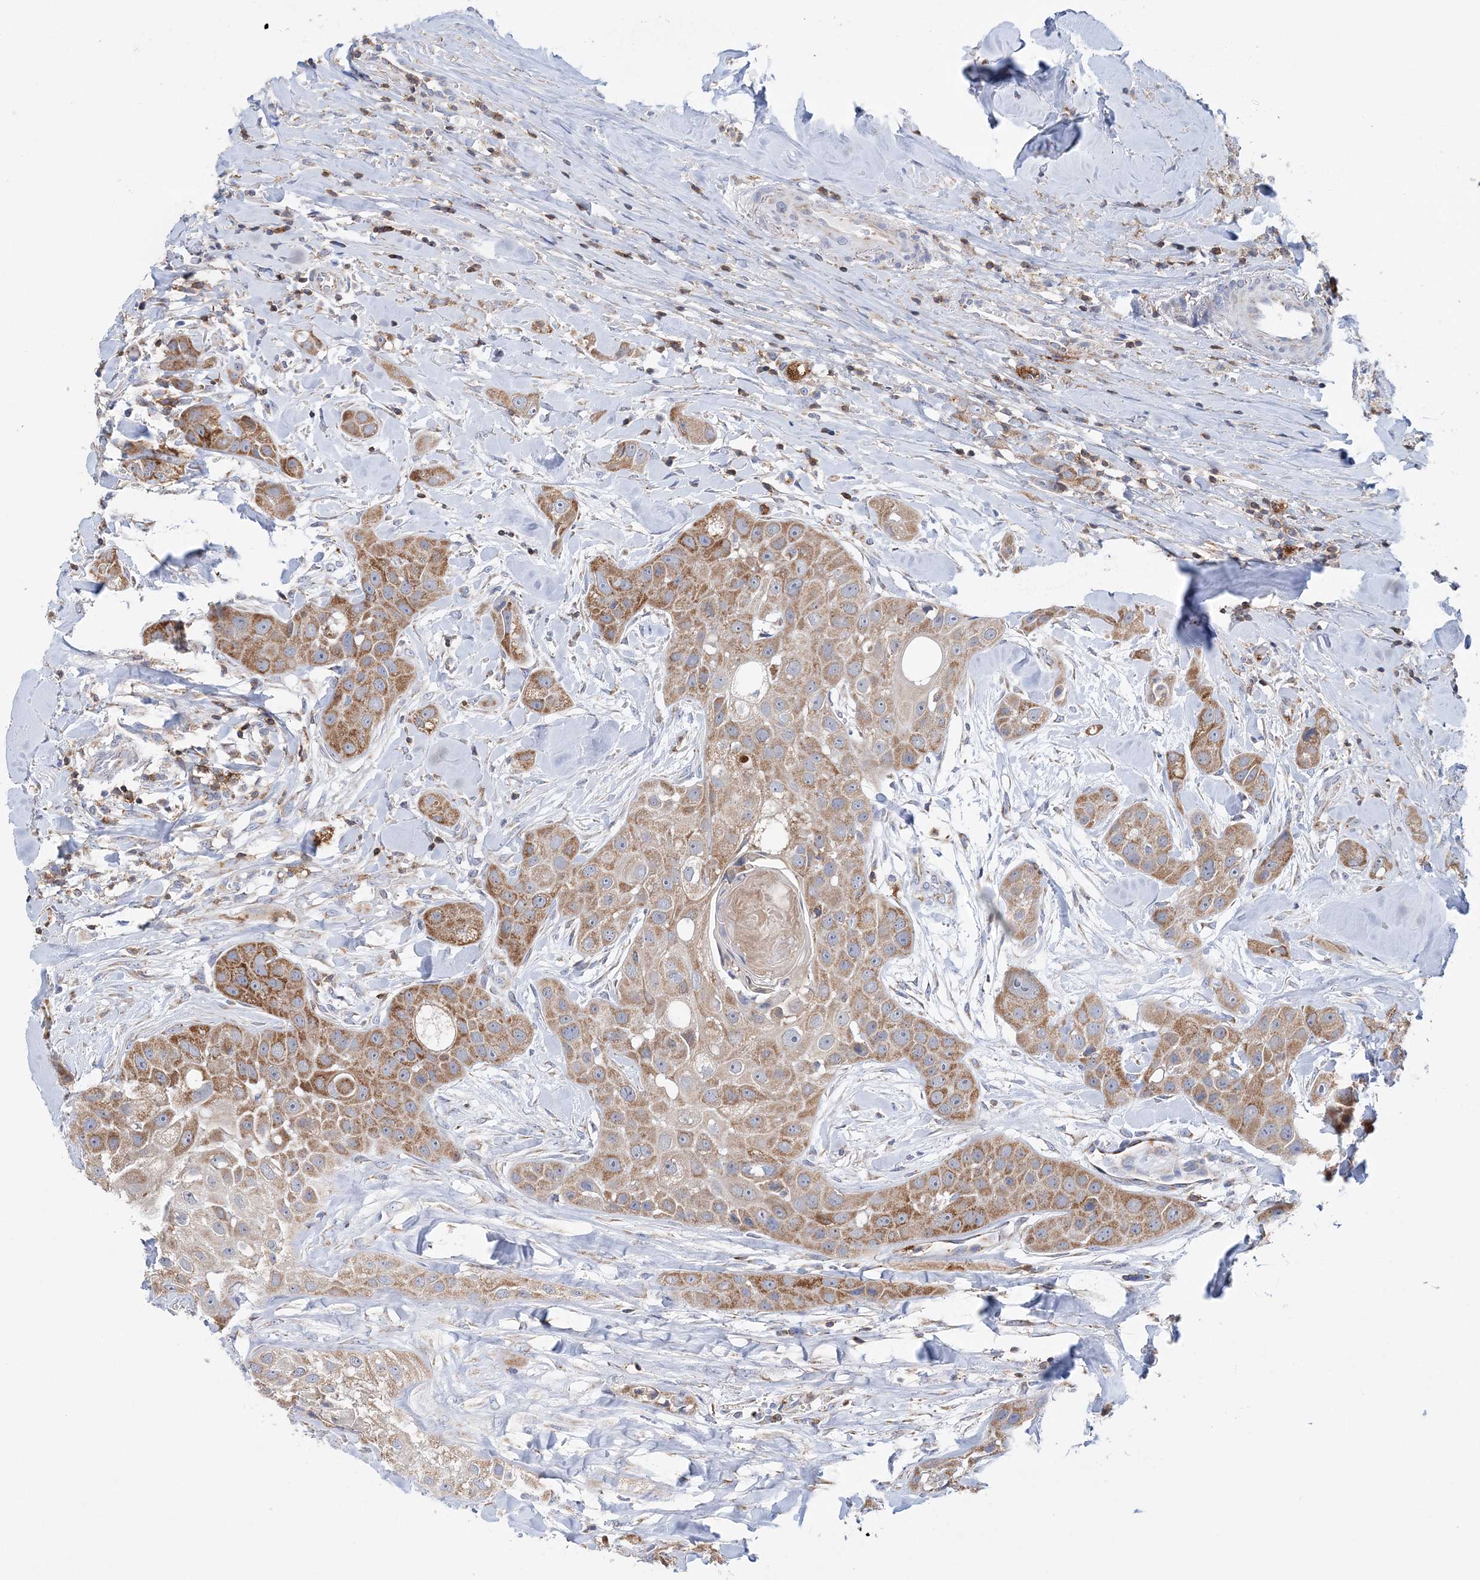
{"staining": {"intensity": "moderate", "quantity": ">75%", "location": "cytoplasmic/membranous"}, "tissue": "head and neck cancer", "cell_type": "Tumor cells", "image_type": "cancer", "snomed": [{"axis": "morphology", "description": "Normal tissue, NOS"}, {"axis": "morphology", "description": "Squamous cell carcinoma, NOS"}, {"axis": "topography", "description": "Skeletal muscle"}, {"axis": "topography", "description": "Head-Neck"}], "caption": "Protein staining of head and neck cancer tissue demonstrates moderate cytoplasmic/membranous staining in about >75% of tumor cells. The staining was performed using DAB (3,3'-diaminobenzidine), with brown indicating positive protein expression. Nuclei are stained blue with hematoxylin.", "gene": "TTC32", "patient": {"sex": "male", "age": 51}}